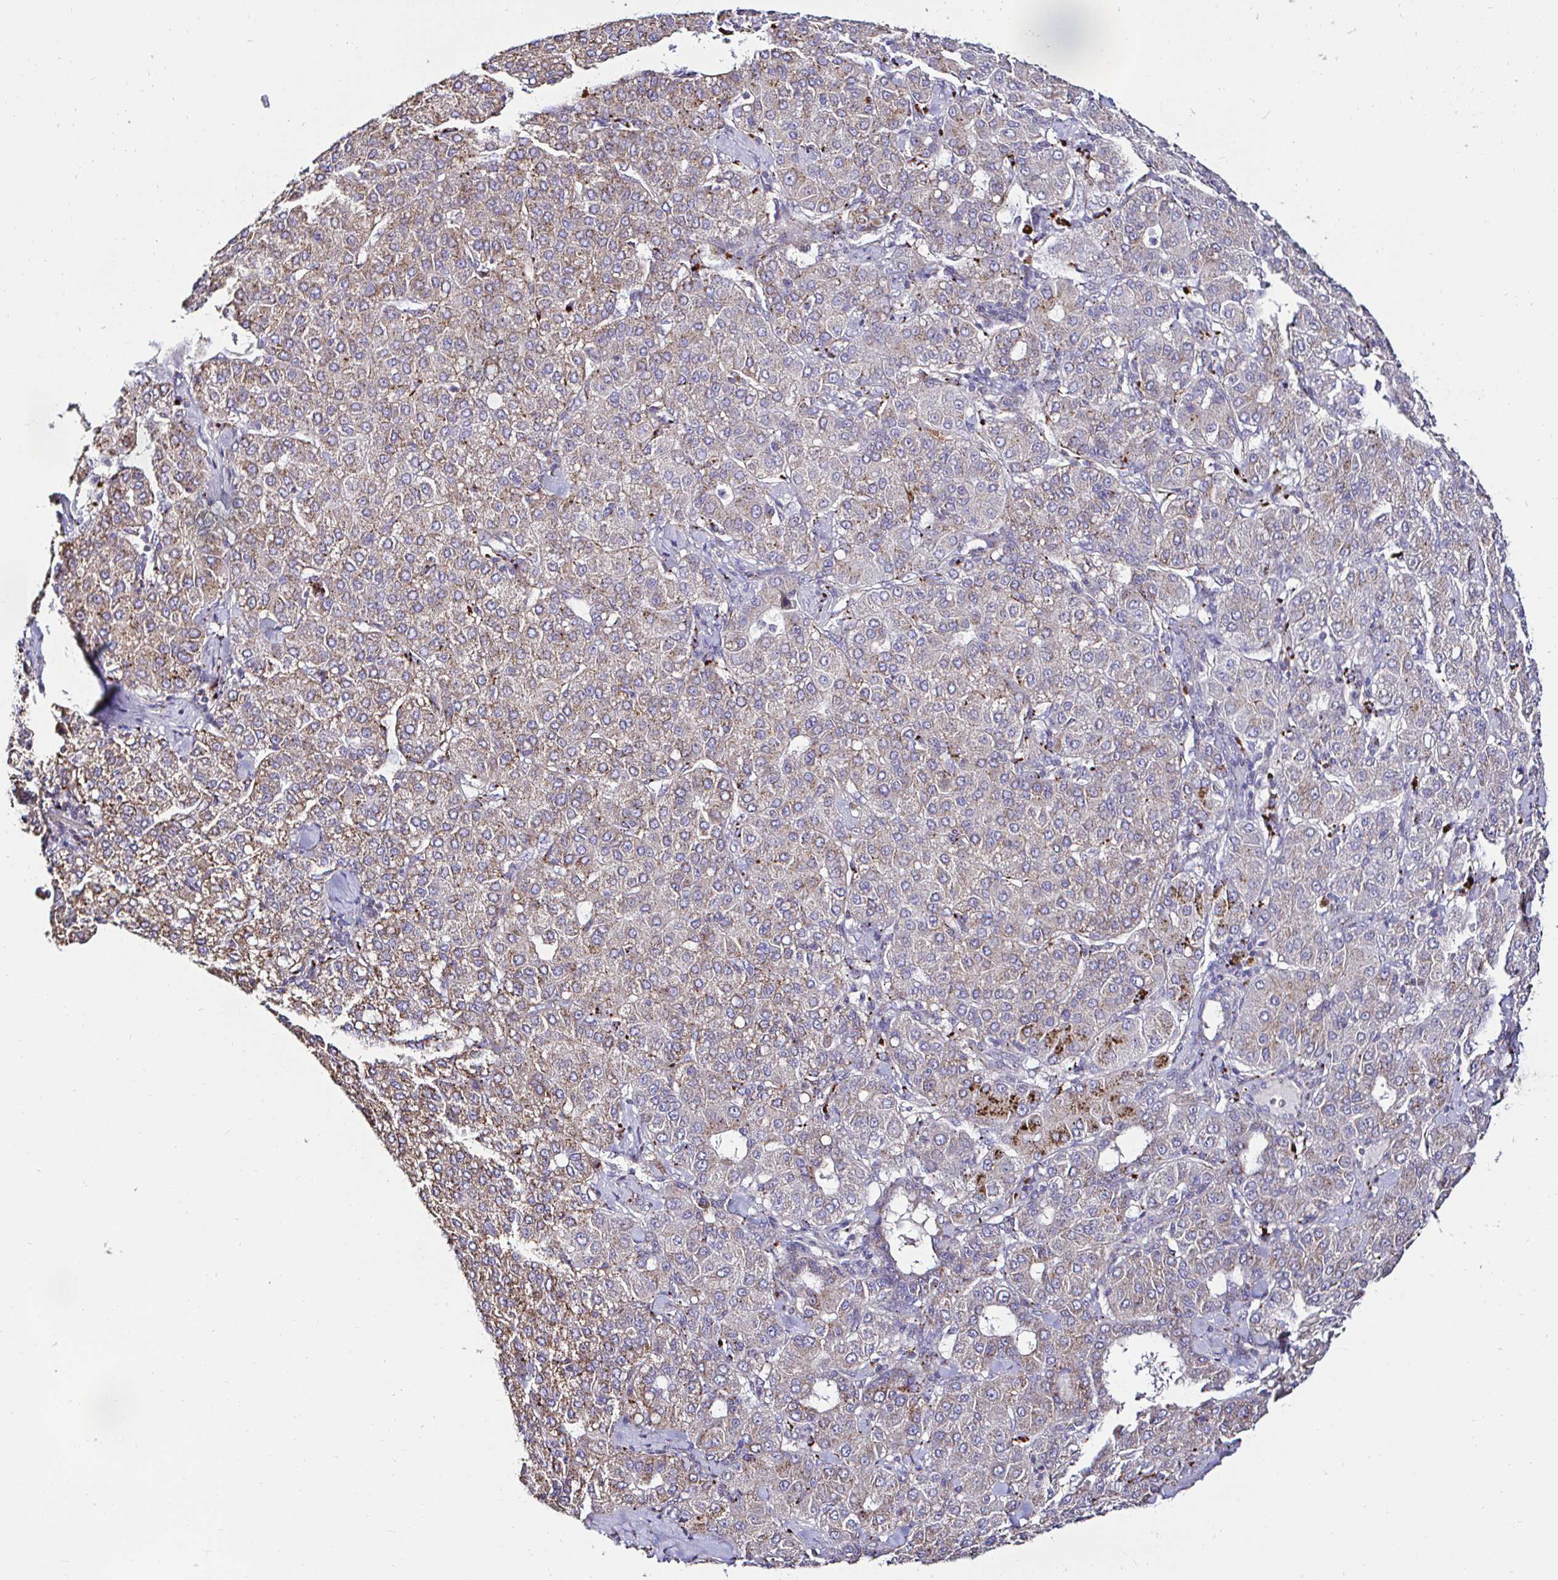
{"staining": {"intensity": "moderate", "quantity": "25%-75%", "location": "cytoplasmic/membranous"}, "tissue": "liver cancer", "cell_type": "Tumor cells", "image_type": "cancer", "snomed": [{"axis": "morphology", "description": "Carcinoma, Hepatocellular, NOS"}, {"axis": "topography", "description": "Liver"}], "caption": "Immunohistochemistry image of human hepatocellular carcinoma (liver) stained for a protein (brown), which demonstrates medium levels of moderate cytoplasmic/membranous positivity in approximately 25%-75% of tumor cells.", "gene": "GALNS", "patient": {"sex": "male", "age": 65}}